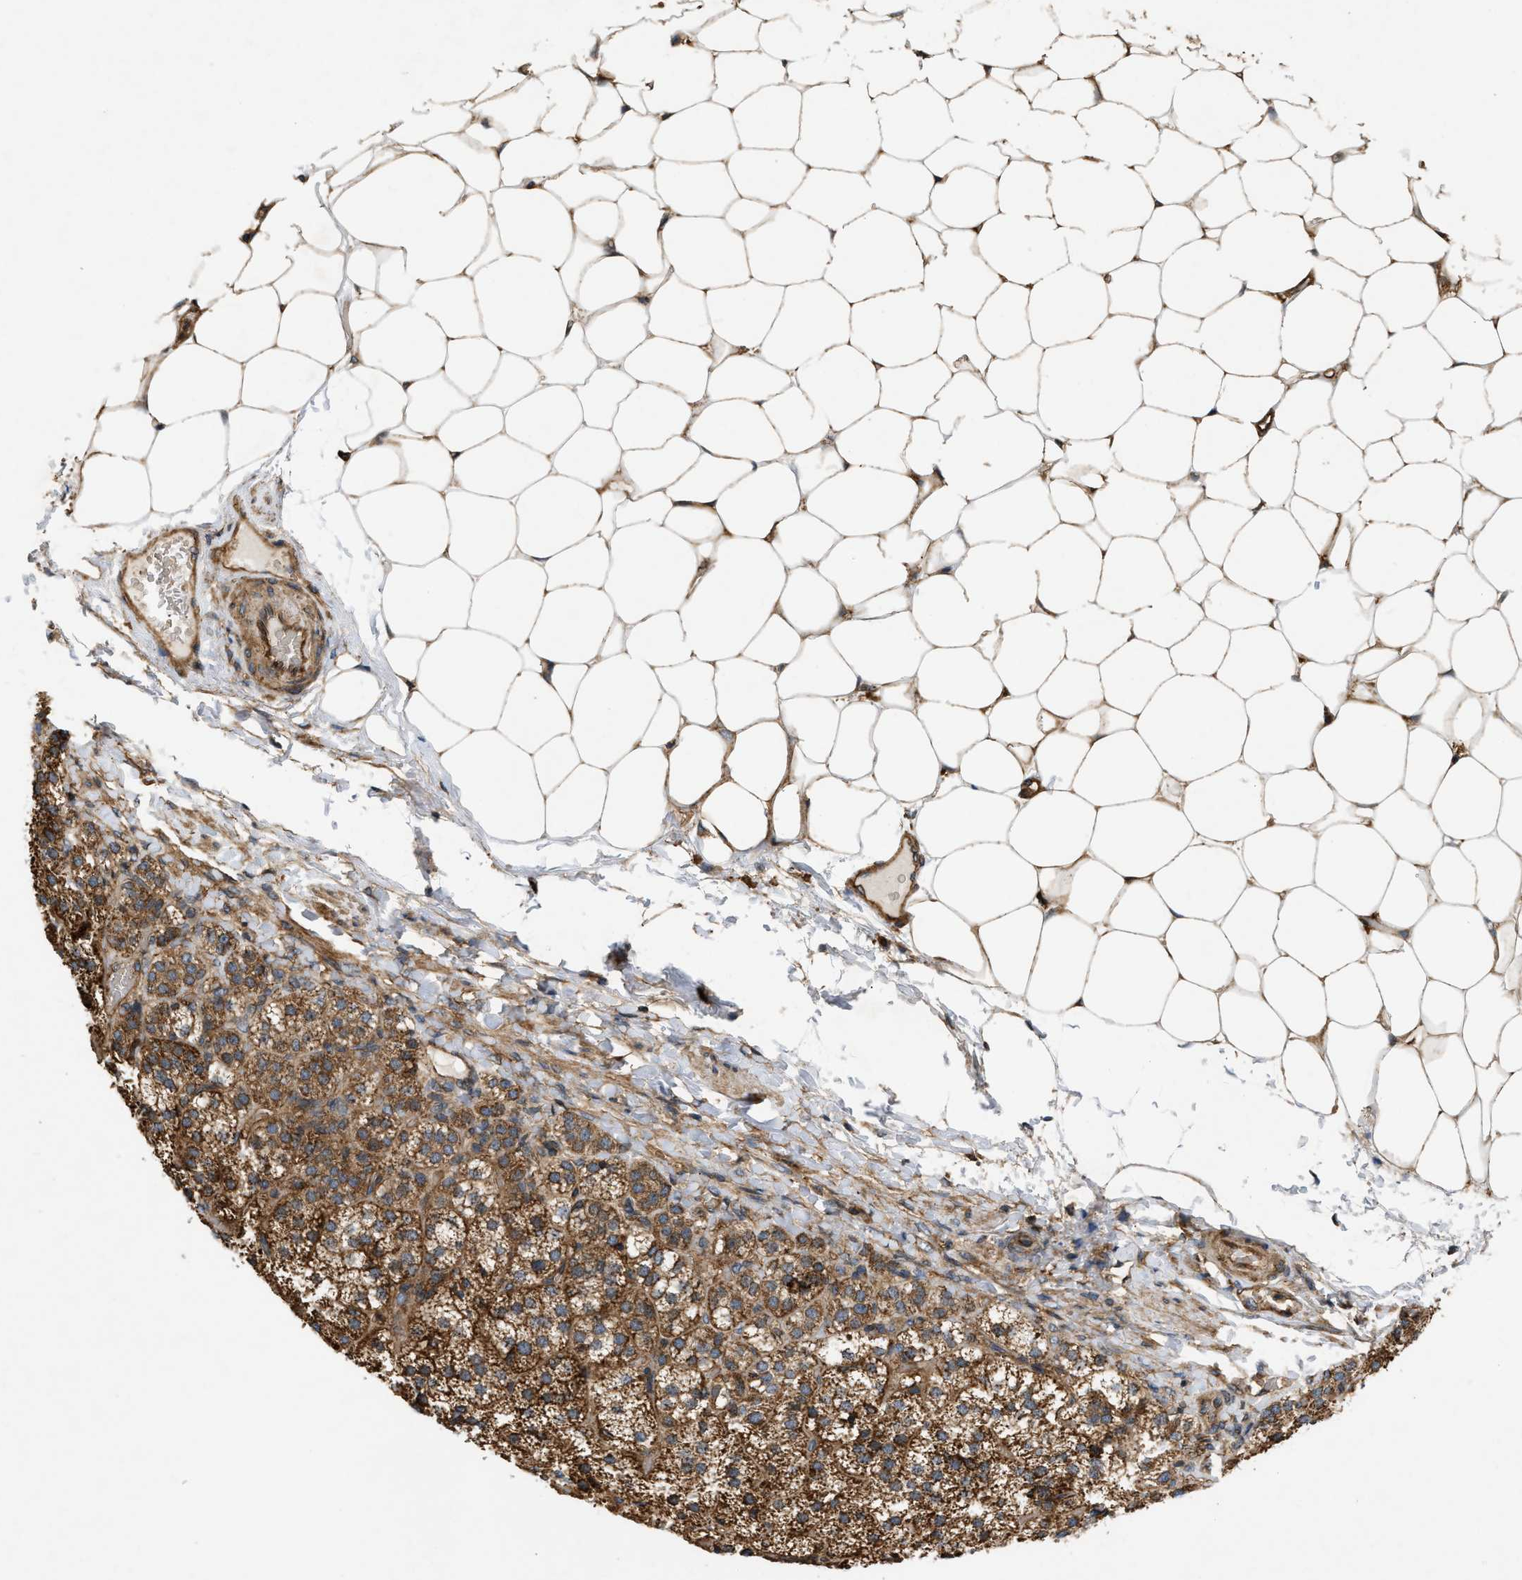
{"staining": {"intensity": "strong", "quantity": ">75%", "location": "cytoplasmic/membranous"}, "tissue": "adrenal gland", "cell_type": "Glandular cells", "image_type": "normal", "snomed": [{"axis": "morphology", "description": "Normal tissue, NOS"}, {"axis": "topography", "description": "Adrenal gland"}], "caption": "Immunohistochemistry (IHC) (DAB) staining of unremarkable human adrenal gland shows strong cytoplasmic/membranous protein staining in approximately >75% of glandular cells.", "gene": "GNB4", "patient": {"sex": "female", "age": 44}}